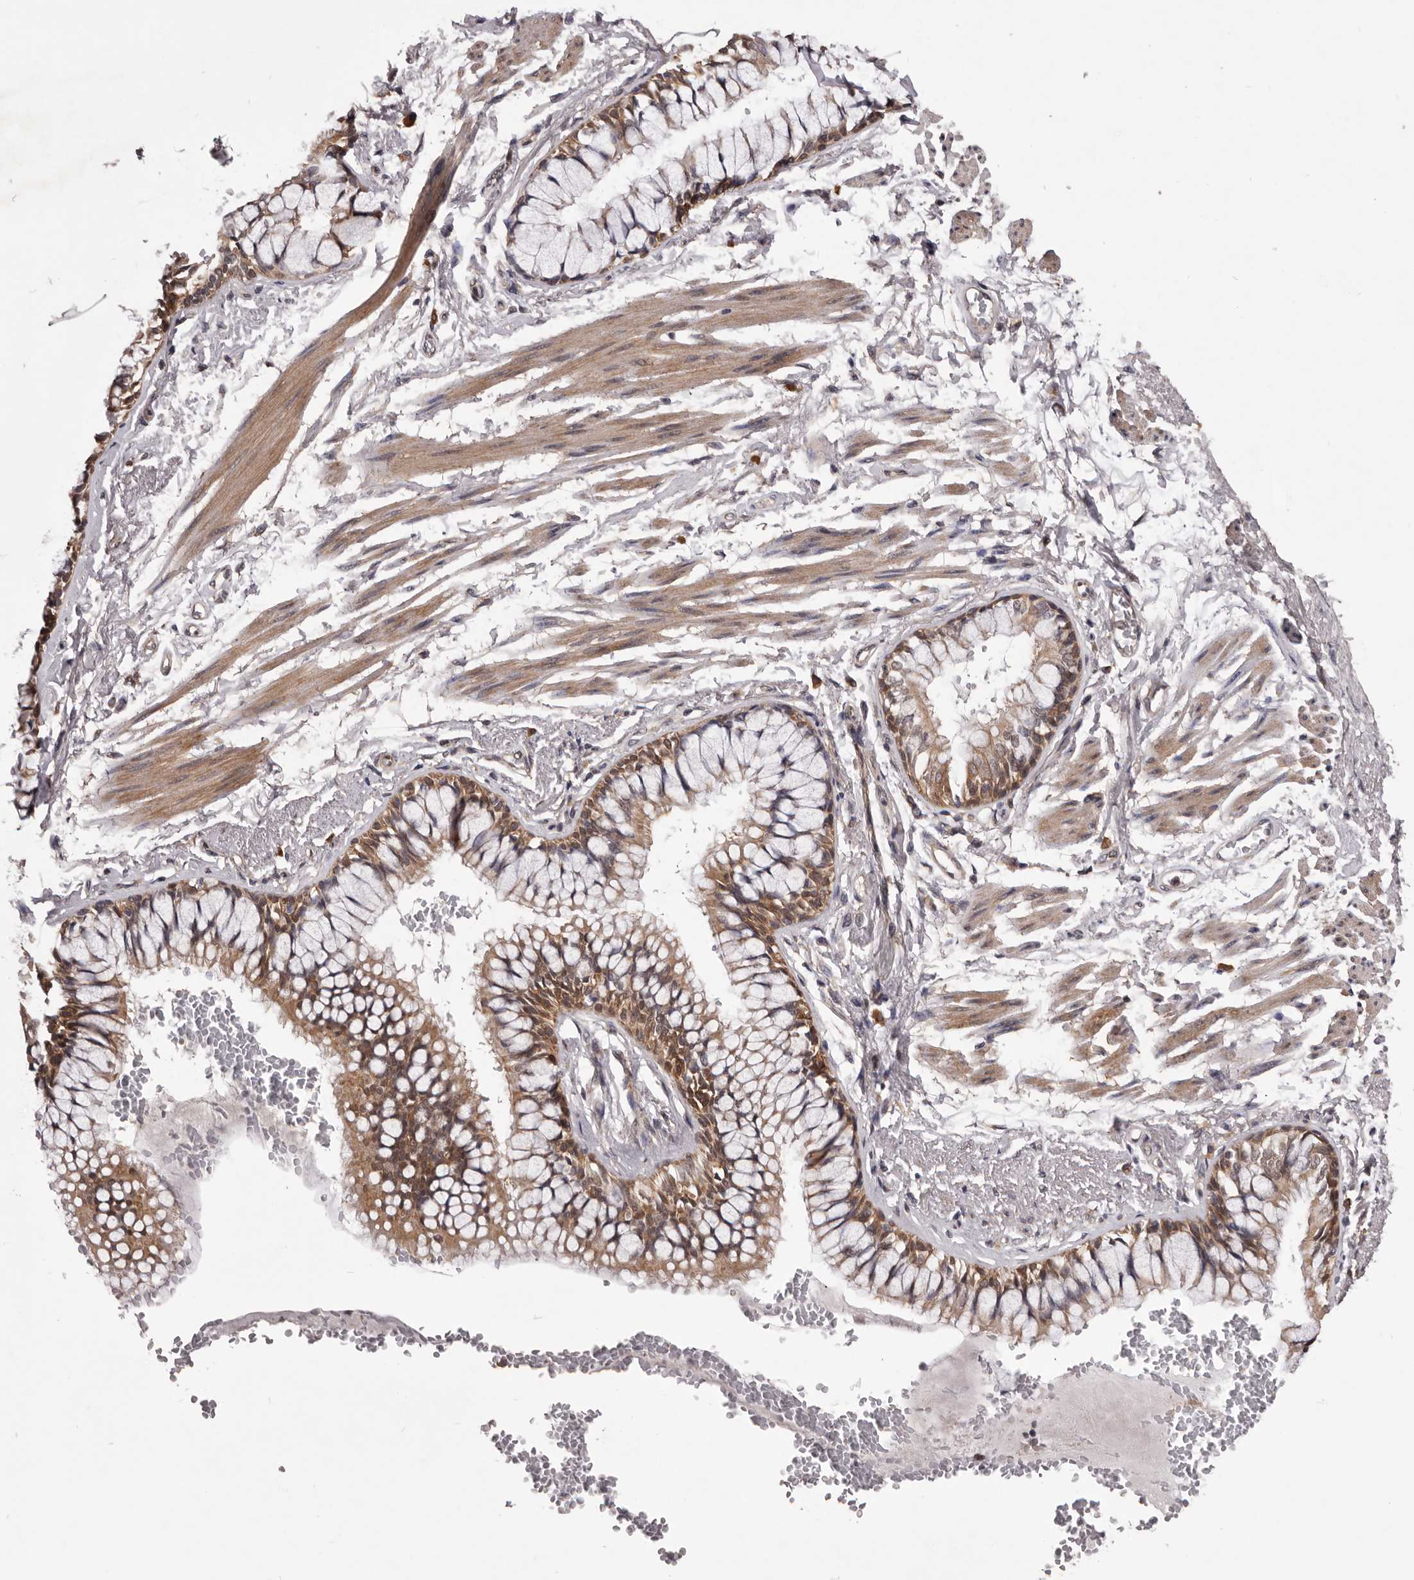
{"staining": {"intensity": "moderate", "quantity": ">75%", "location": "cytoplasmic/membranous"}, "tissue": "bronchus", "cell_type": "Respiratory epithelial cells", "image_type": "normal", "snomed": [{"axis": "morphology", "description": "Normal tissue, NOS"}, {"axis": "topography", "description": "Cartilage tissue"}, {"axis": "topography", "description": "Bronchus"}], "caption": "IHC (DAB (3,3'-diaminobenzidine)) staining of normal bronchus shows moderate cytoplasmic/membranous protein expression in approximately >75% of respiratory epithelial cells.", "gene": "CELF3", "patient": {"sex": "female", "age": 73}}